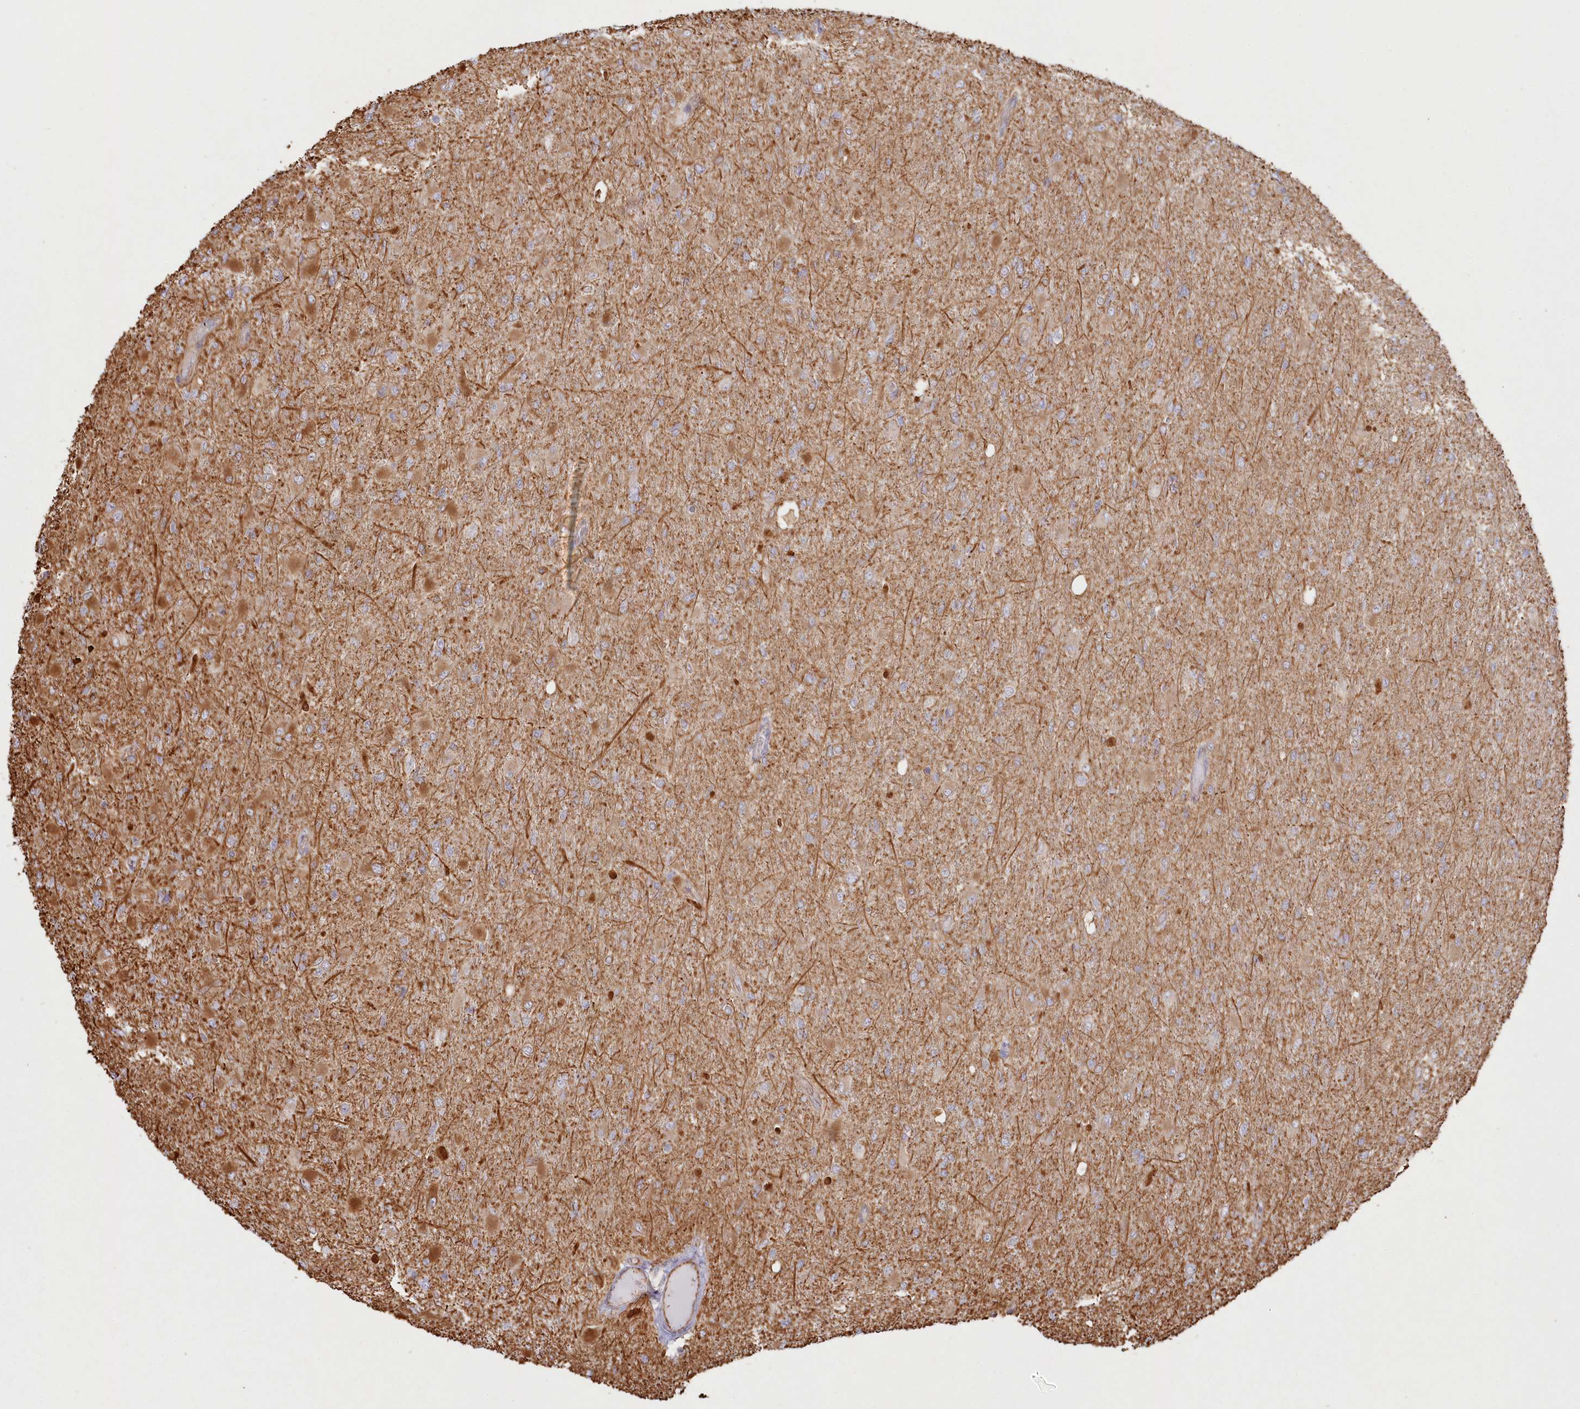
{"staining": {"intensity": "negative", "quantity": "none", "location": "none"}, "tissue": "glioma", "cell_type": "Tumor cells", "image_type": "cancer", "snomed": [{"axis": "morphology", "description": "Glioma, malignant, High grade"}, {"axis": "topography", "description": "Cerebral cortex"}], "caption": "Immunohistochemical staining of human glioma displays no significant expression in tumor cells.", "gene": "TTC1", "patient": {"sex": "female", "age": 36}}